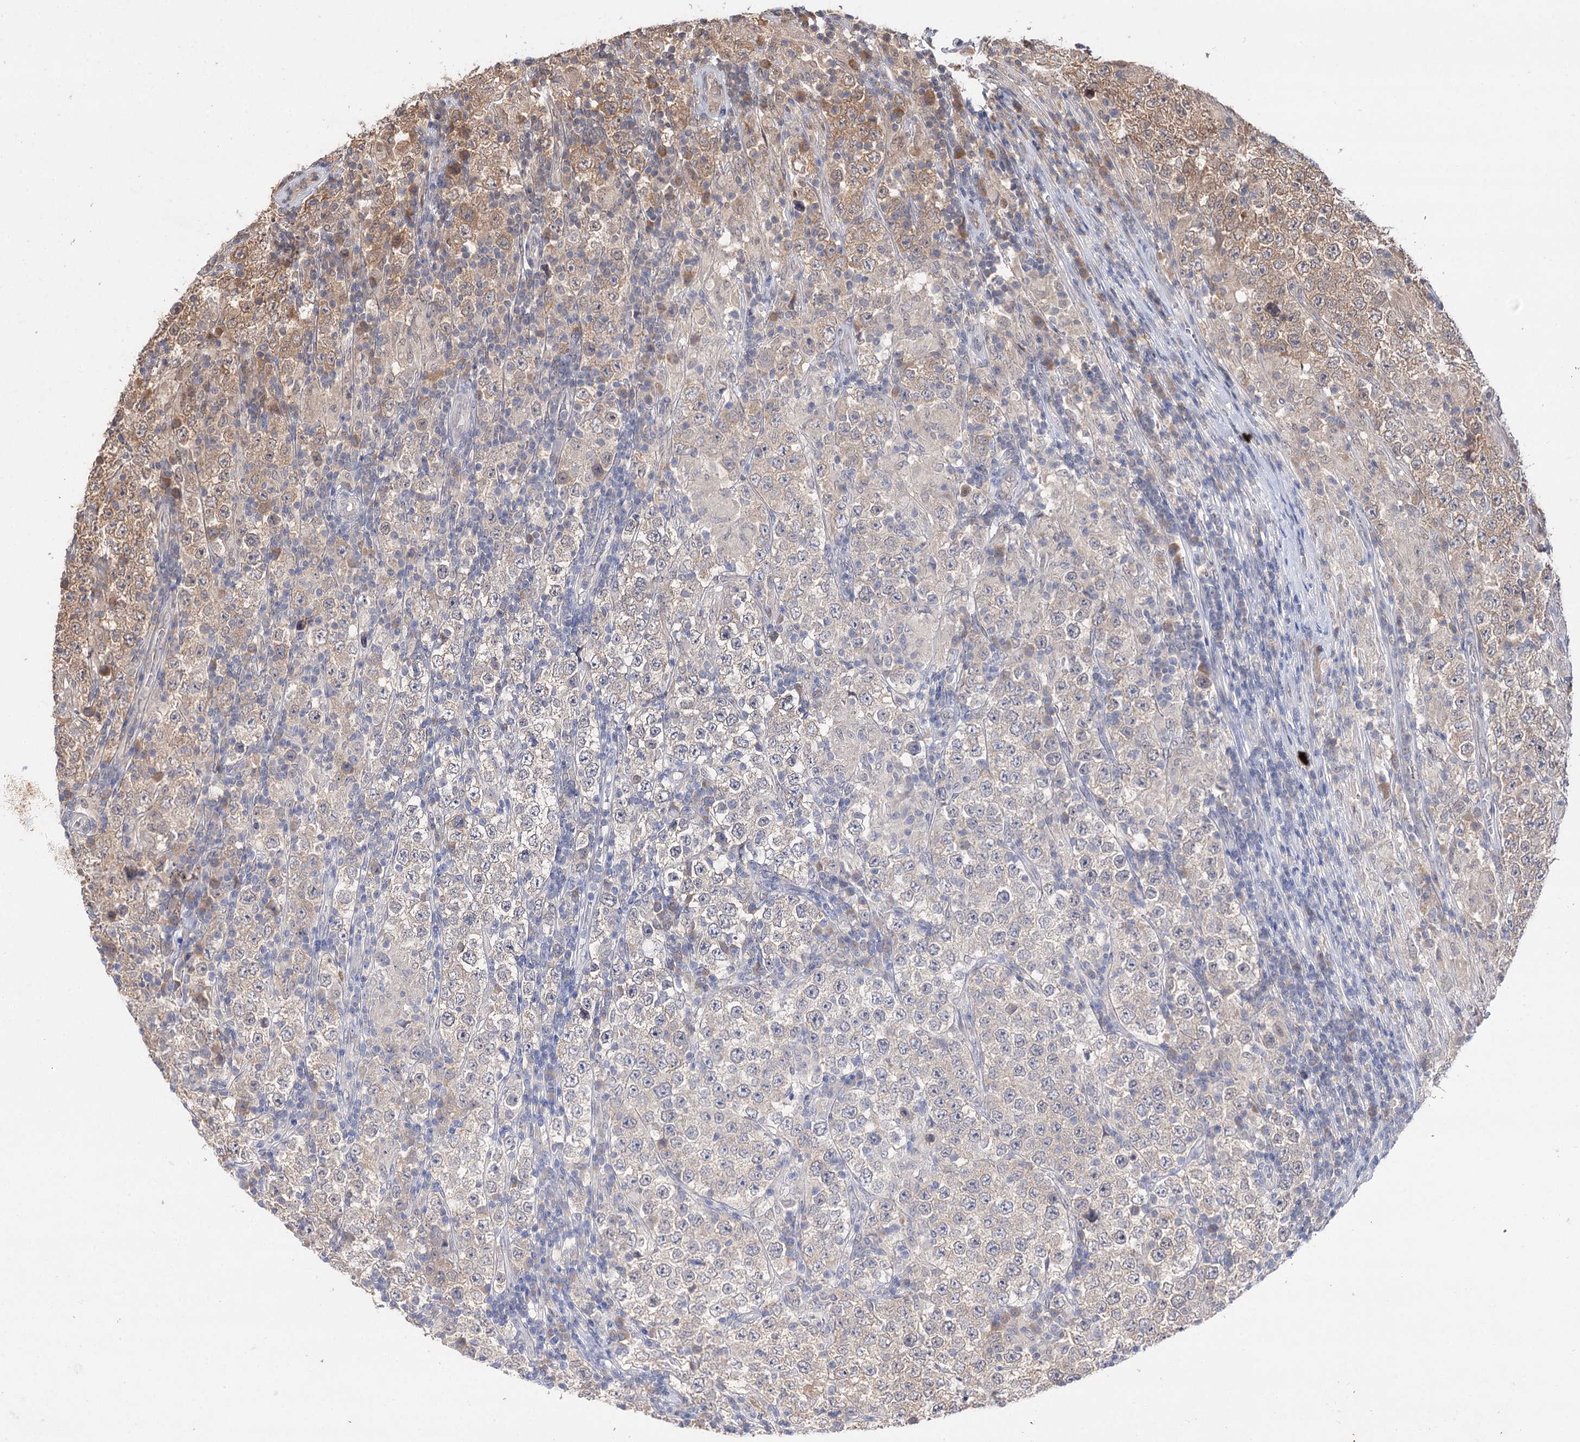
{"staining": {"intensity": "moderate", "quantity": "25%-75%", "location": "cytoplasmic/membranous"}, "tissue": "testis cancer", "cell_type": "Tumor cells", "image_type": "cancer", "snomed": [{"axis": "morphology", "description": "Normal tissue, NOS"}, {"axis": "morphology", "description": "Urothelial carcinoma, High grade"}, {"axis": "morphology", "description": "Seminoma, NOS"}, {"axis": "morphology", "description": "Carcinoma, Embryonal, NOS"}, {"axis": "topography", "description": "Urinary bladder"}, {"axis": "topography", "description": "Testis"}], "caption": "Moderate cytoplasmic/membranous protein staining is present in approximately 25%-75% of tumor cells in testis cancer (embryonal carcinoma).", "gene": "FBXW8", "patient": {"sex": "male", "age": 41}}